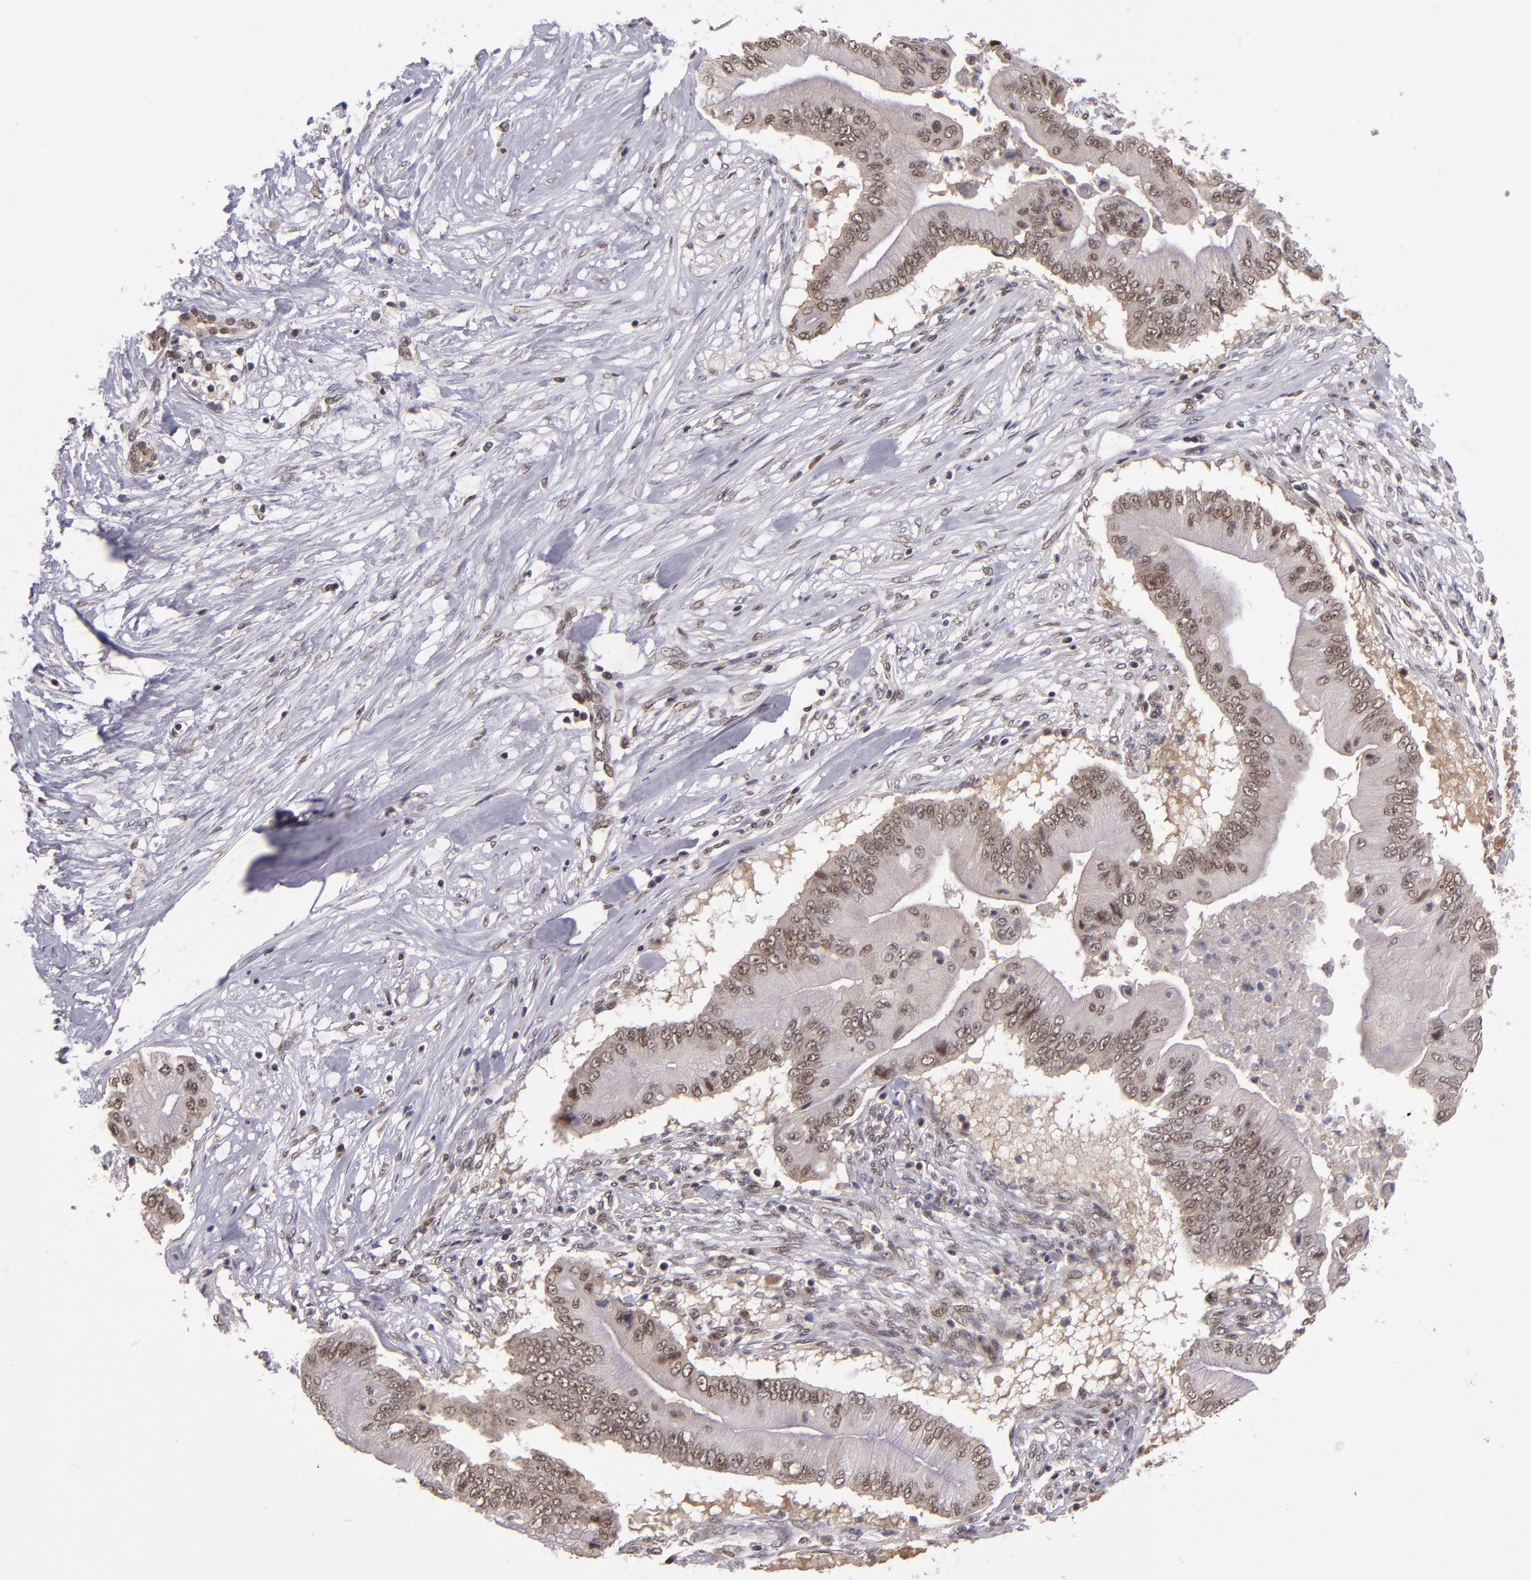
{"staining": {"intensity": "moderate", "quantity": ">75%", "location": "nuclear"}, "tissue": "pancreatic cancer", "cell_type": "Tumor cells", "image_type": "cancer", "snomed": [{"axis": "morphology", "description": "Adenocarcinoma, NOS"}, {"axis": "topography", "description": "Pancreas"}], "caption": "DAB (3,3'-diaminobenzidine) immunohistochemical staining of pancreatic cancer (adenocarcinoma) reveals moderate nuclear protein staining in about >75% of tumor cells. (brown staining indicates protein expression, while blue staining denotes nuclei).", "gene": "EP300", "patient": {"sex": "male", "age": 62}}